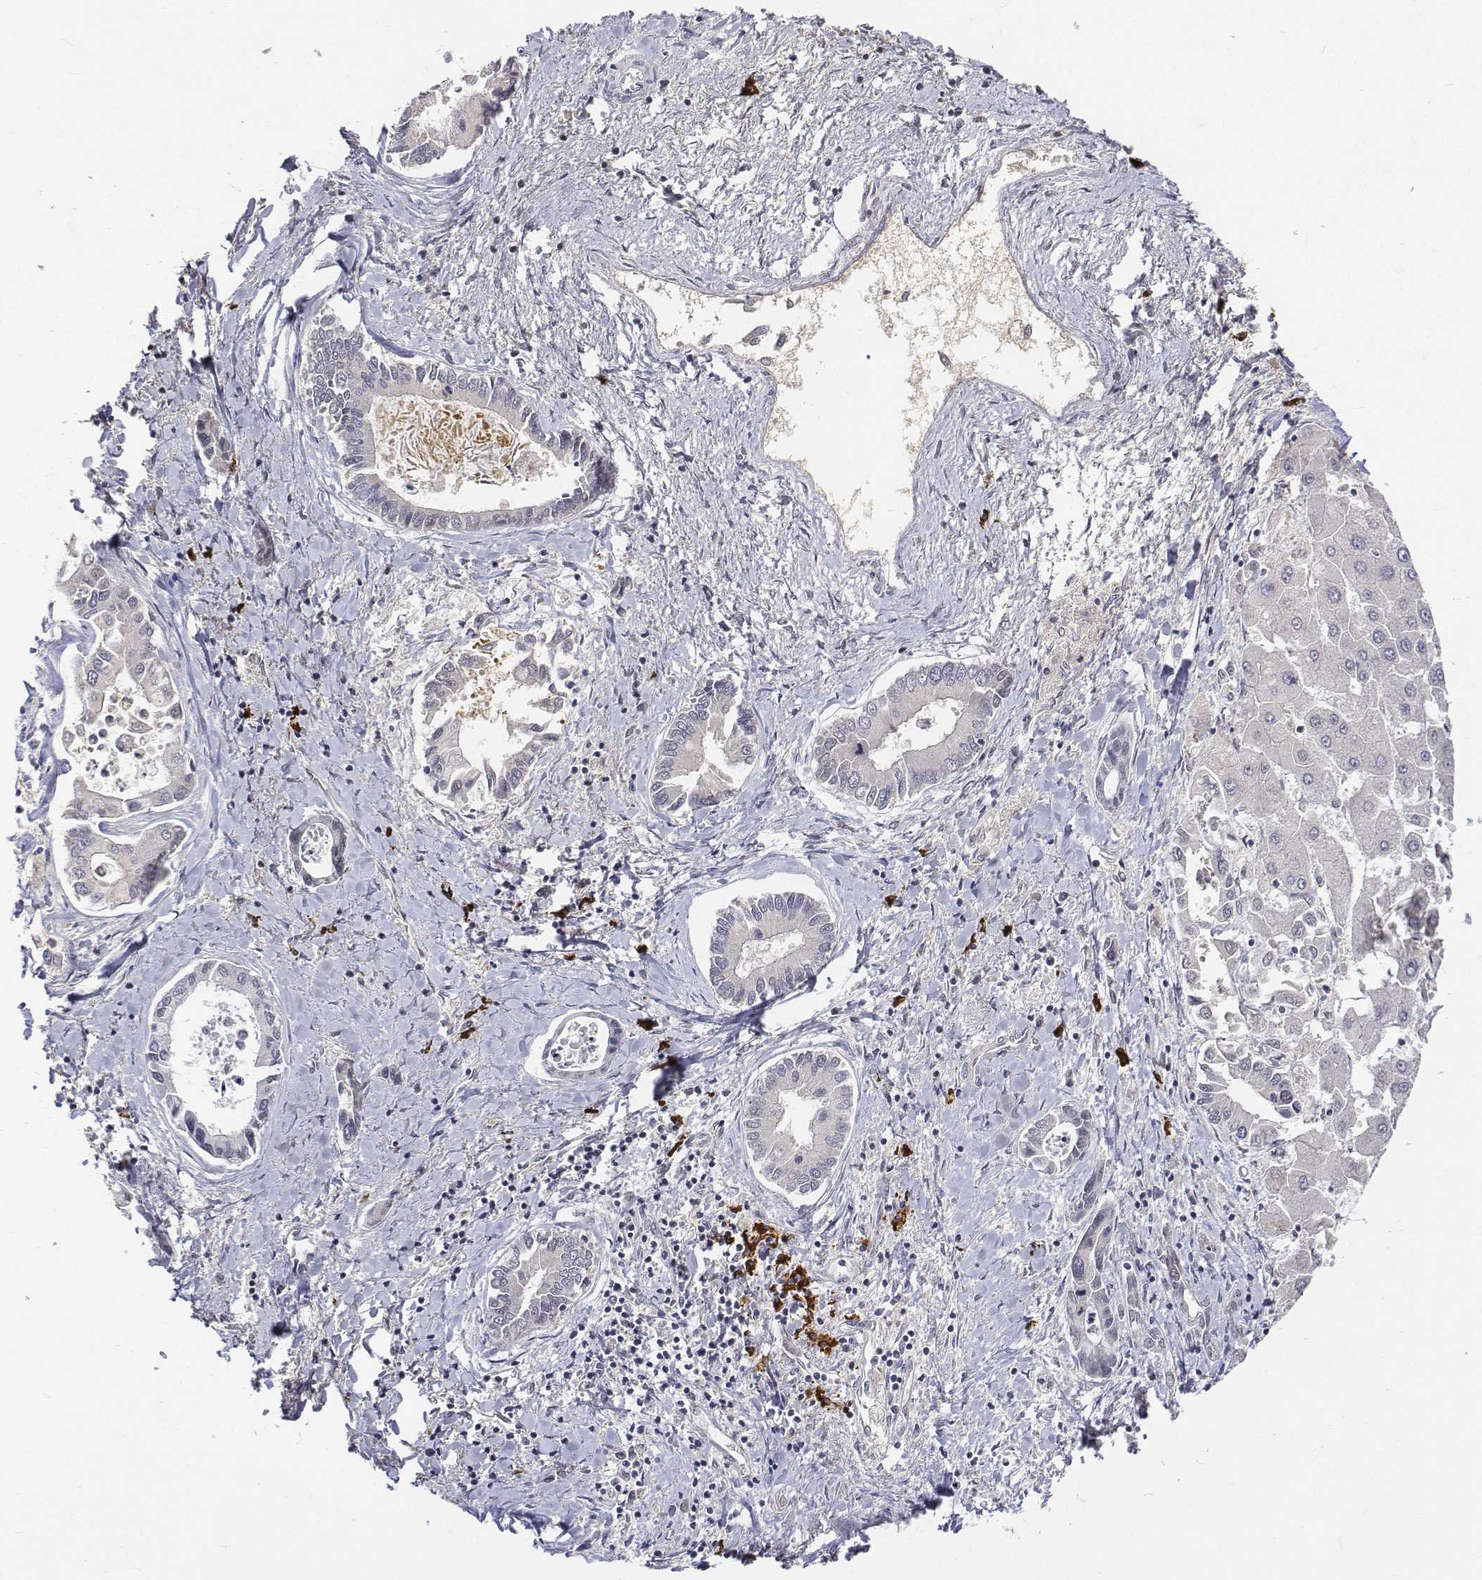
{"staining": {"intensity": "negative", "quantity": "none", "location": "none"}, "tissue": "liver cancer", "cell_type": "Tumor cells", "image_type": "cancer", "snomed": [{"axis": "morphology", "description": "Cholangiocarcinoma"}, {"axis": "topography", "description": "Liver"}], "caption": "This histopathology image is of liver cancer (cholangiocarcinoma) stained with immunohistochemistry (IHC) to label a protein in brown with the nuclei are counter-stained blue. There is no positivity in tumor cells.", "gene": "ATRX", "patient": {"sex": "male", "age": 66}}